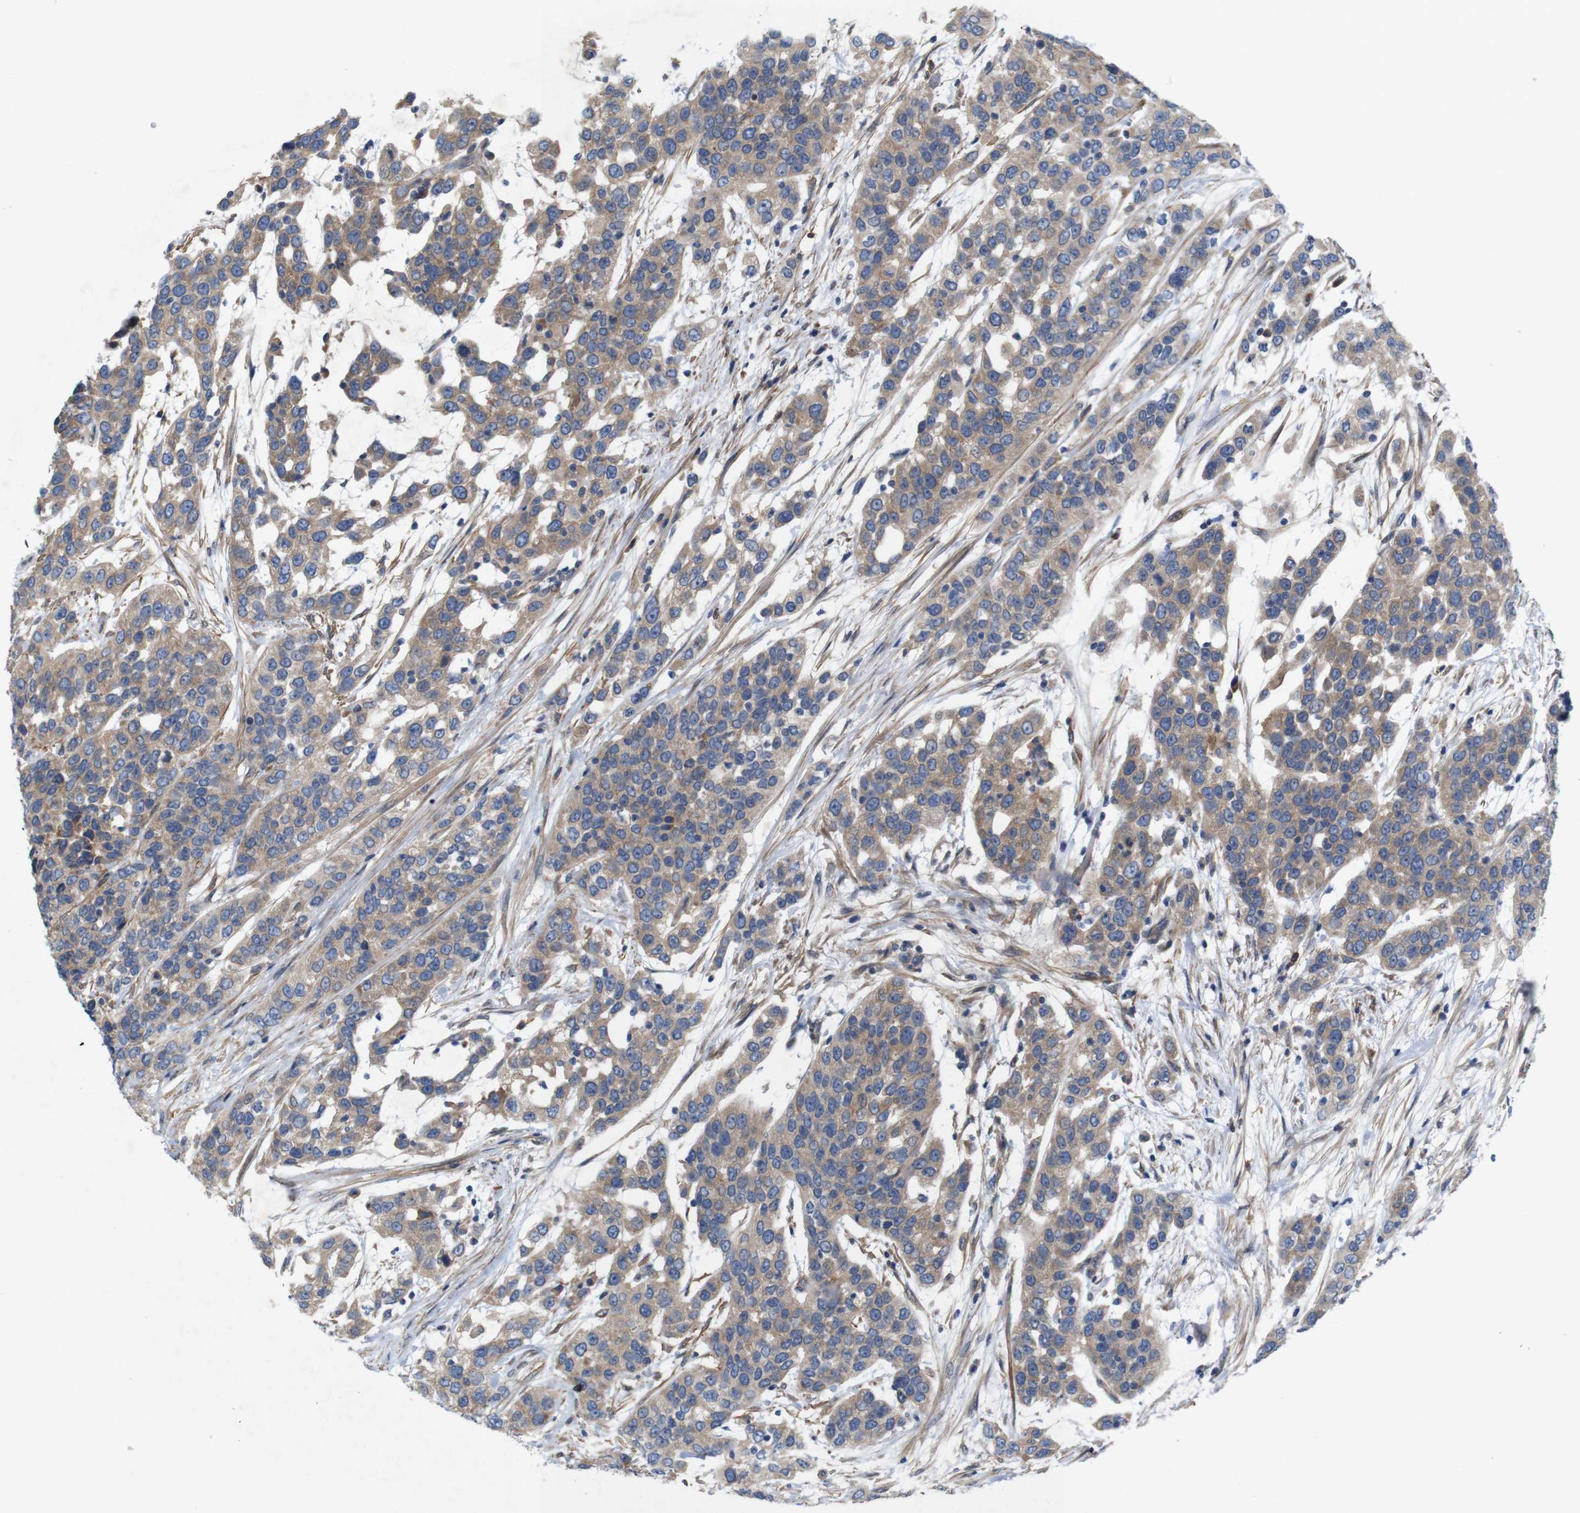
{"staining": {"intensity": "moderate", "quantity": ">75%", "location": "cytoplasmic/membranous"}, "tissue": "urothelial cancer", "cell_type": "Tumor cells", "image_type": "cancer", "snomed": [{"axis": "morphology", "description": "Urothelial carcinoma, High grade"}, {"axis": "topography", "description": "Urinary bladder"}], "caption": "This micrograph exhibits IHC staining of urothelial carcinoma (high-grade), with medium moderate cytoplasmic/membranous positivity in about >75% of tumor cells.", "gene": "SIGLEC8", "patient": {"sex": "female", "age": 80}}